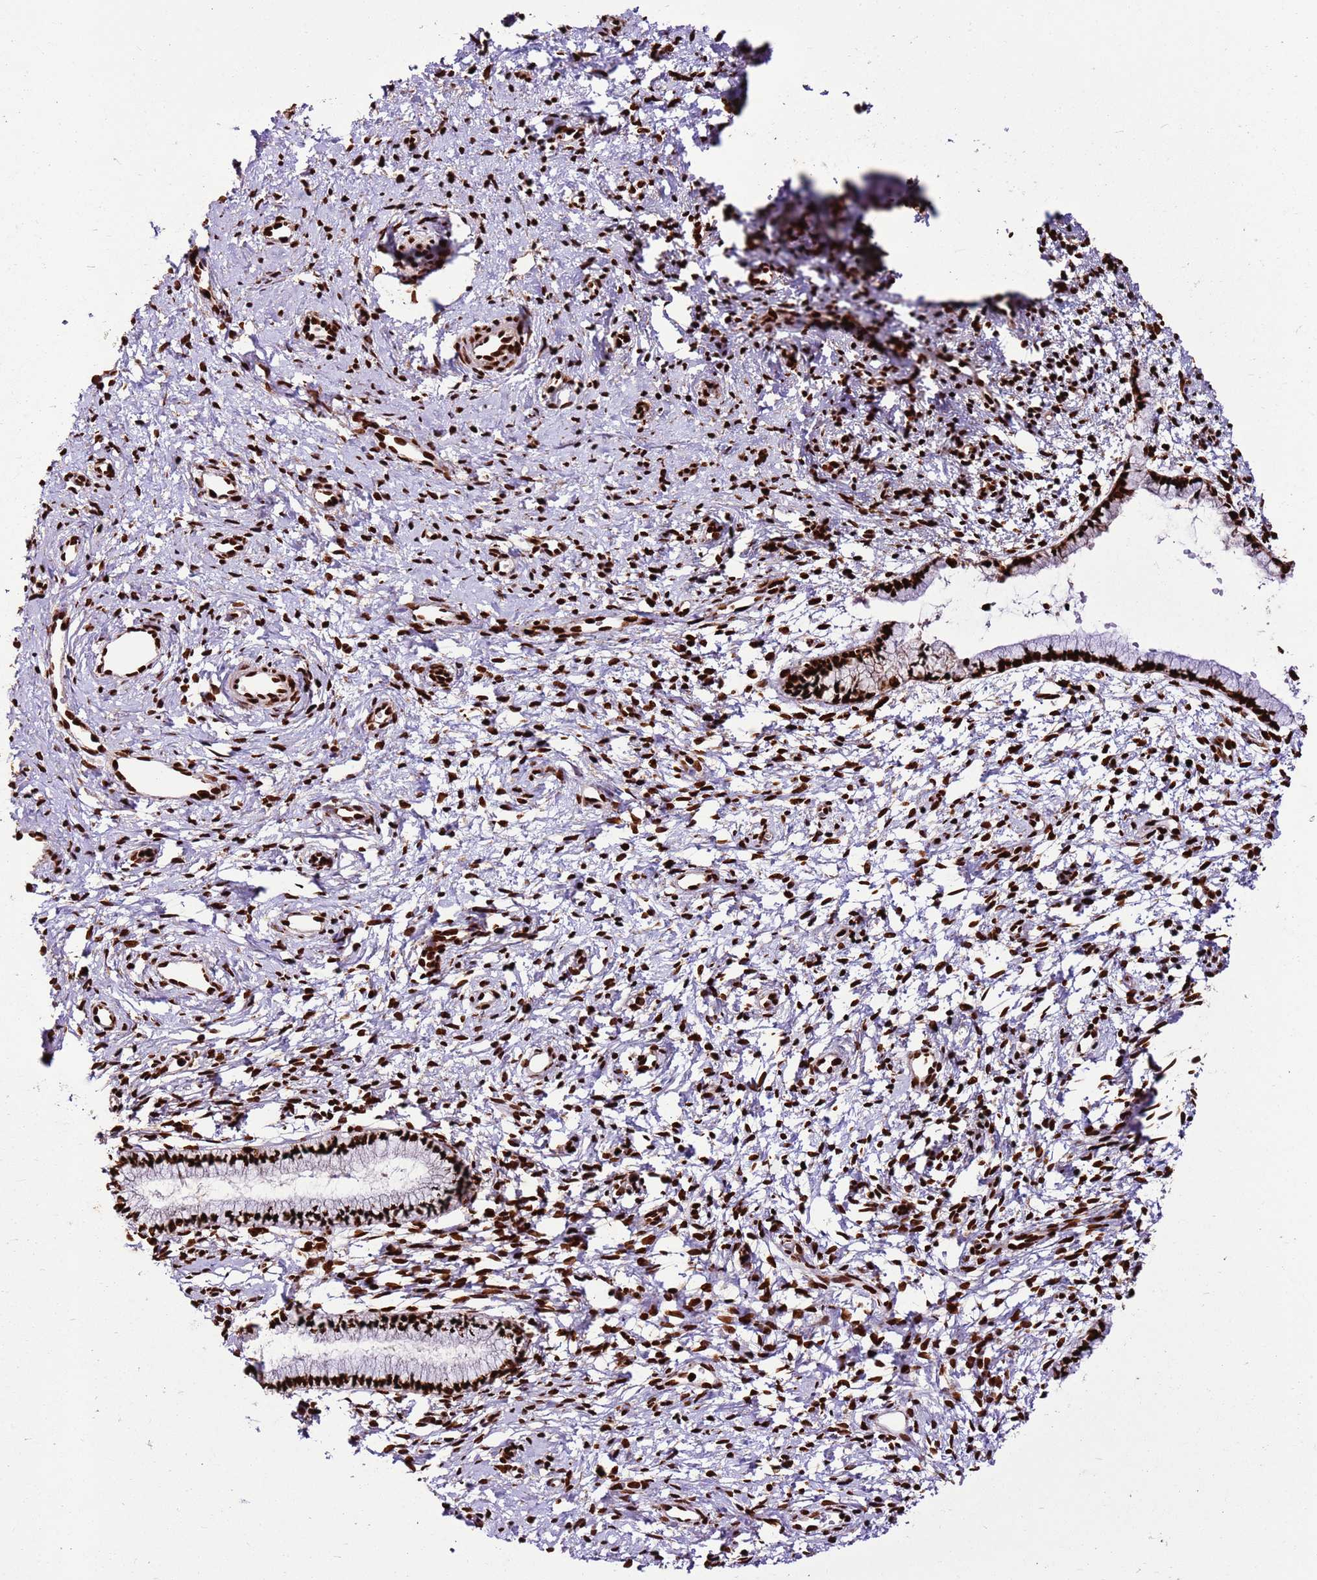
{"staining": {"intensity": "strong", "quantity": ">75%", "location": "nuclear"}, "tissue": "cervix", "cell_type": "Glandular cells", "image_type": "normal", "snomed": [{"axis": "morphology", "description": "Normal tissue, NOS"}, {"axis": "topography", "description": "Cervix"}], "caption": "Immunohistochemical staining of normal cervix reveals strong nuclear protein expression in approximately >75% of glandular cells.", "gene": "HNRNPAB", "patient": {"sex": "female", "age": 57}}